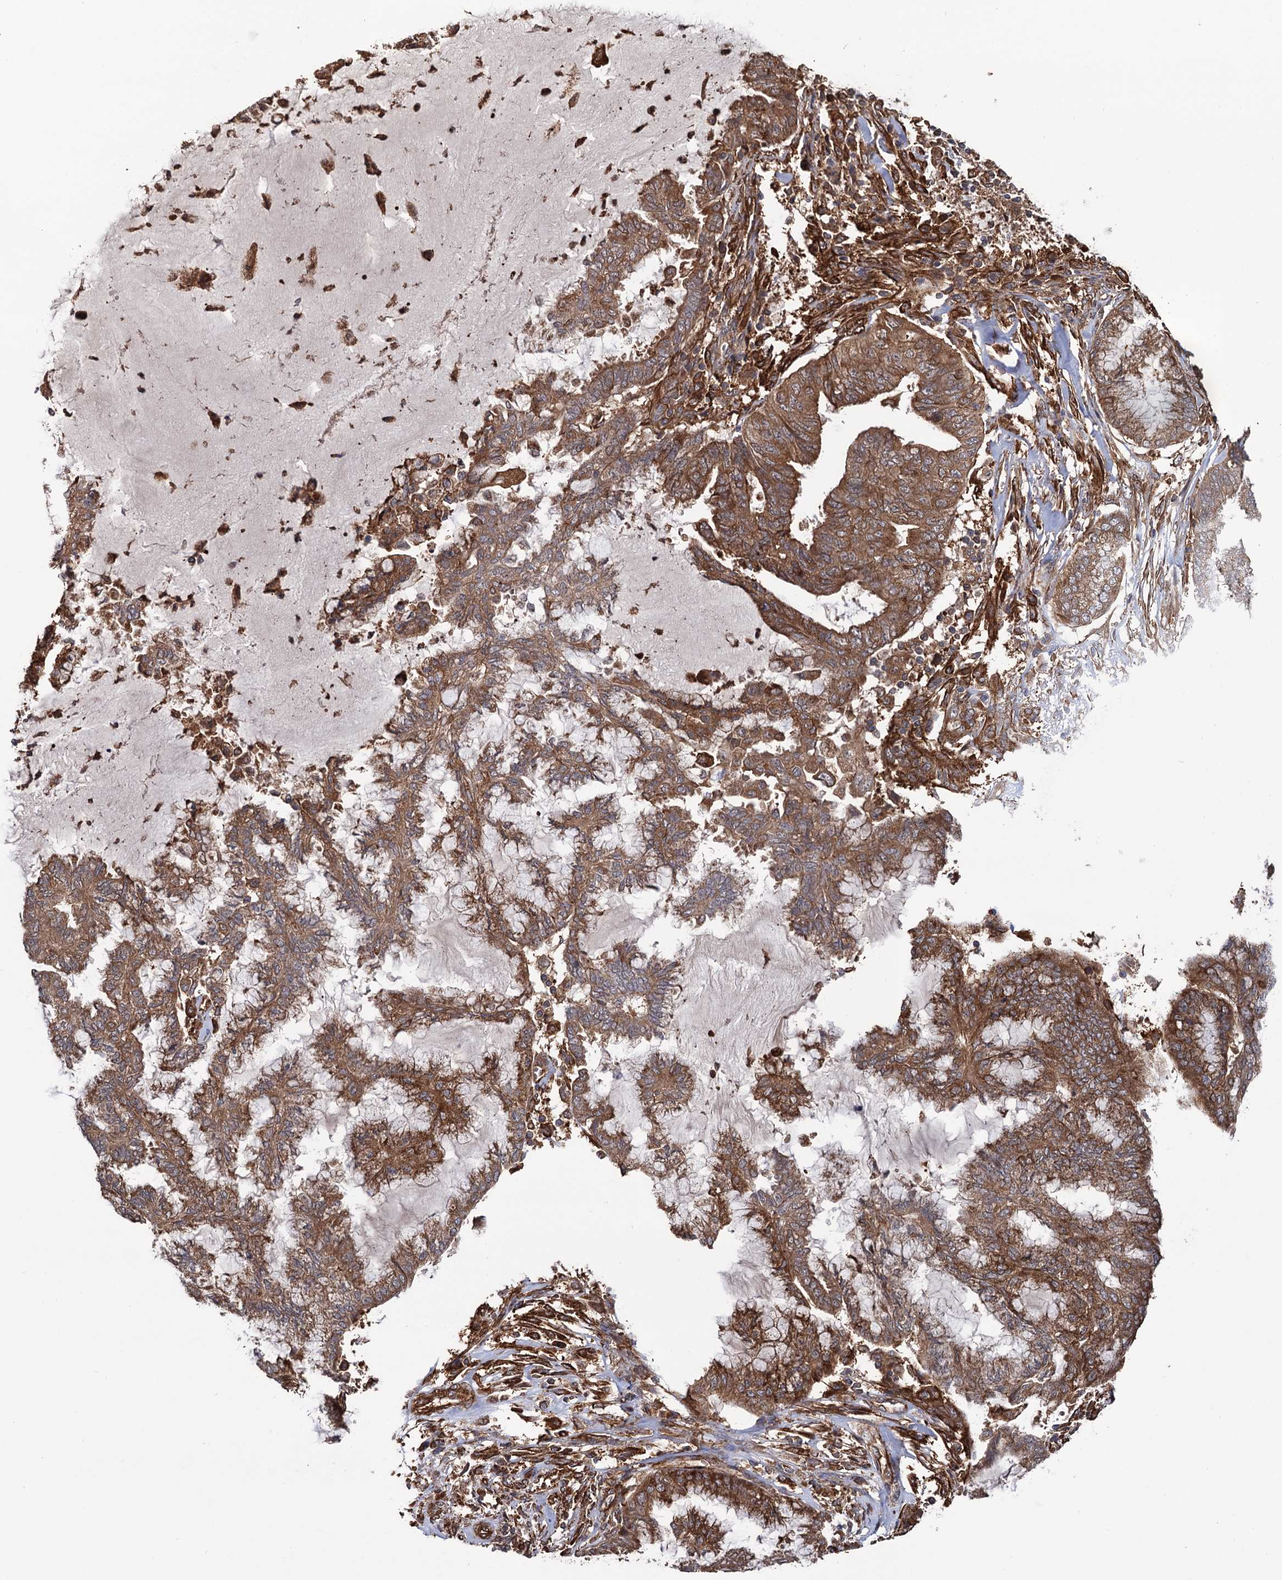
{"staining": {"intensity": "moderate", "quantity": ">75%", "location": "cytoplasmic/membranous"}, "tissue": "endometrial cancer", "cell_type": "Tumor cells", "image_type": "cancer", "snomed": [{"axis": "morphology", "description": "Adenocarcinoma, NOS"}, {"axis": "topography", "description": "Endometrium"}], "caption": "Moderate cytoplasmic/membranous protein positivity is identified in approximately >75% of tumor cells in endometrial cancer.", "gene": "ATP8B4", "patient": {"sex": "female", "age": 86}}